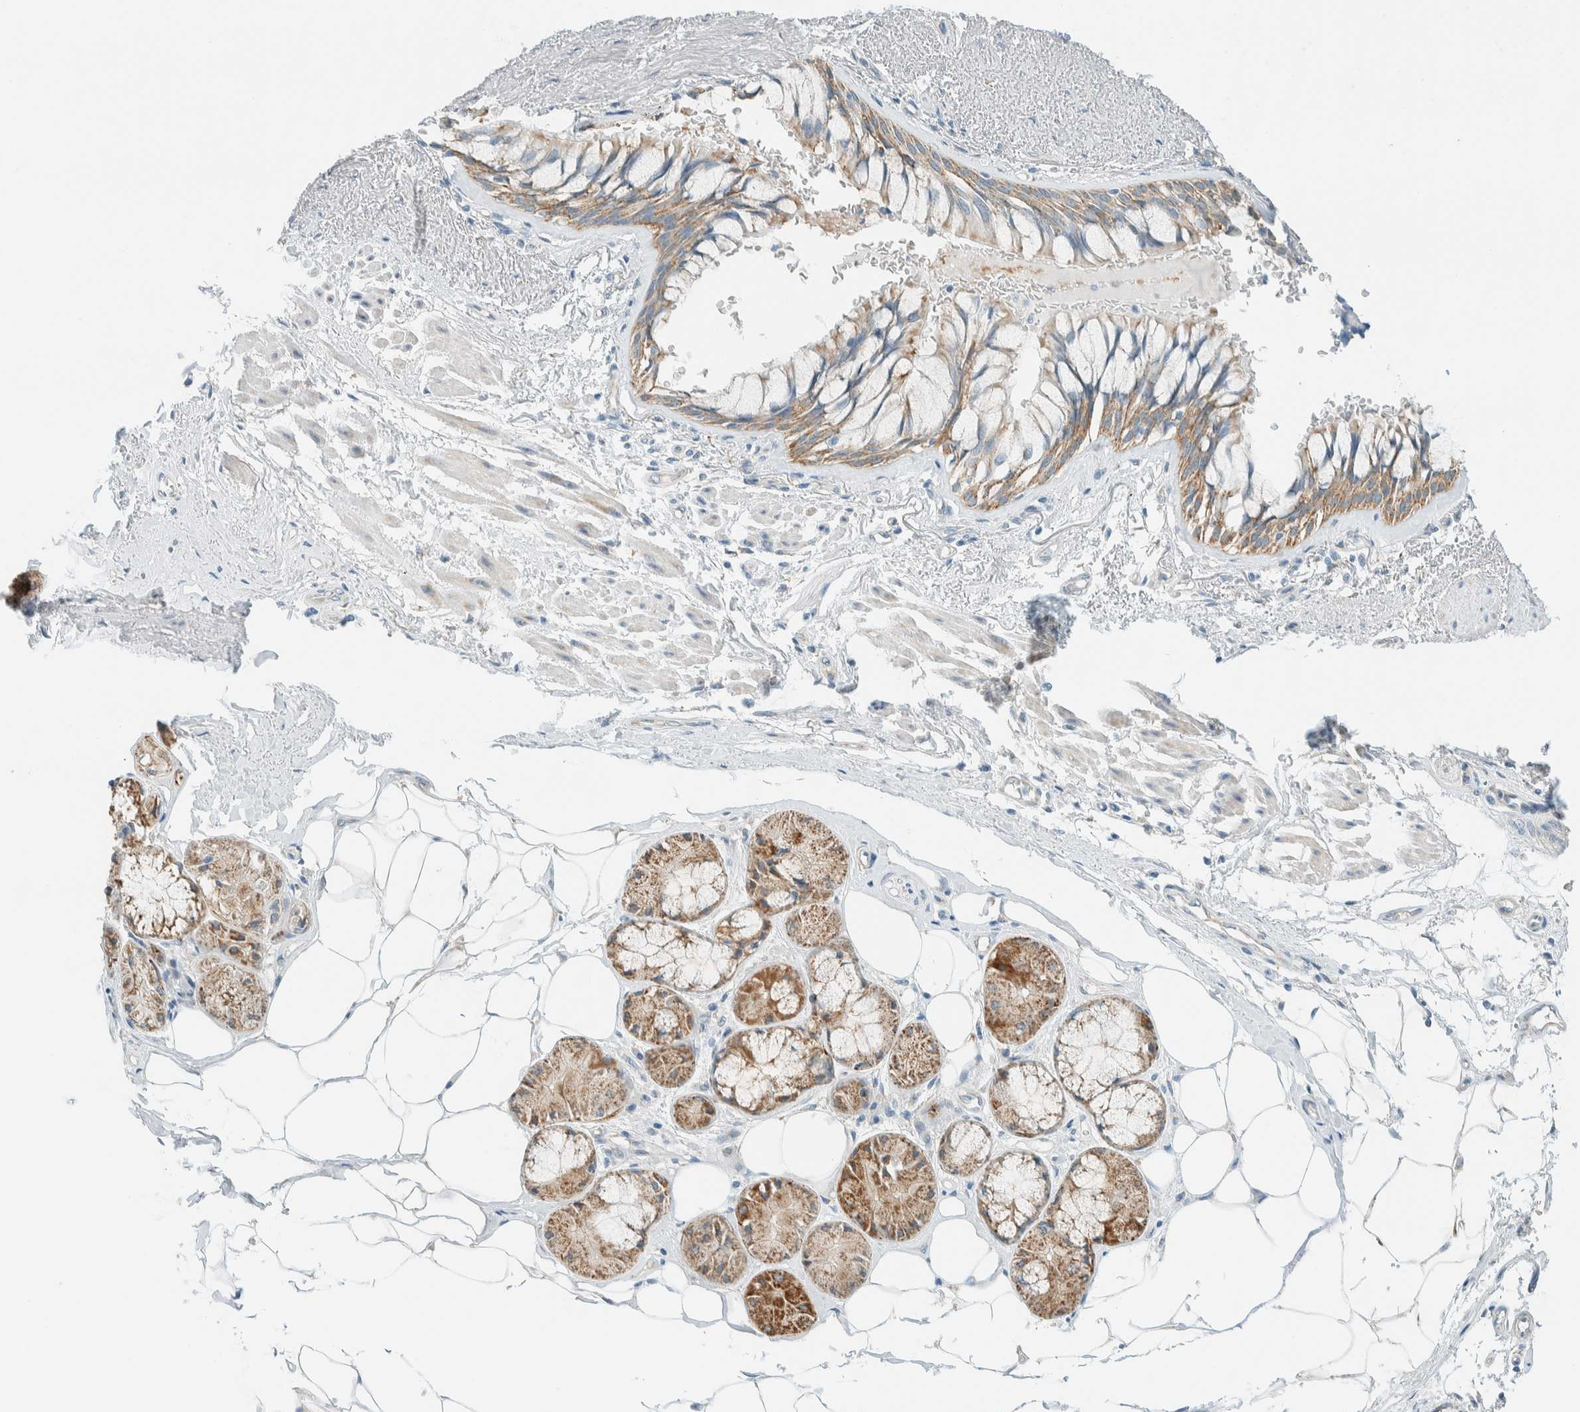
{"staining": {"intensity": "weak", "quantity": ">75%", "location": "cytoplasmic/membranous"}, "tissue": "bronchus", "cell_type": "Respiratory epithelial cells", "image_type": "normal", "snomed": [{"axis": "morphology", "description": "Normal tissue, NOS"}, {"axis": "topography", "description": "Bronchus"}], "caption": "An image of bronchus stained for a protein shows weak cytoplasmic/membranous brown staining in respiratory epithelial cells. (Brightfield microscopy of DAB IHC at high magnification).", "gene": "ALDH7A1", "patient": {"sex": "male", "age": 66}}